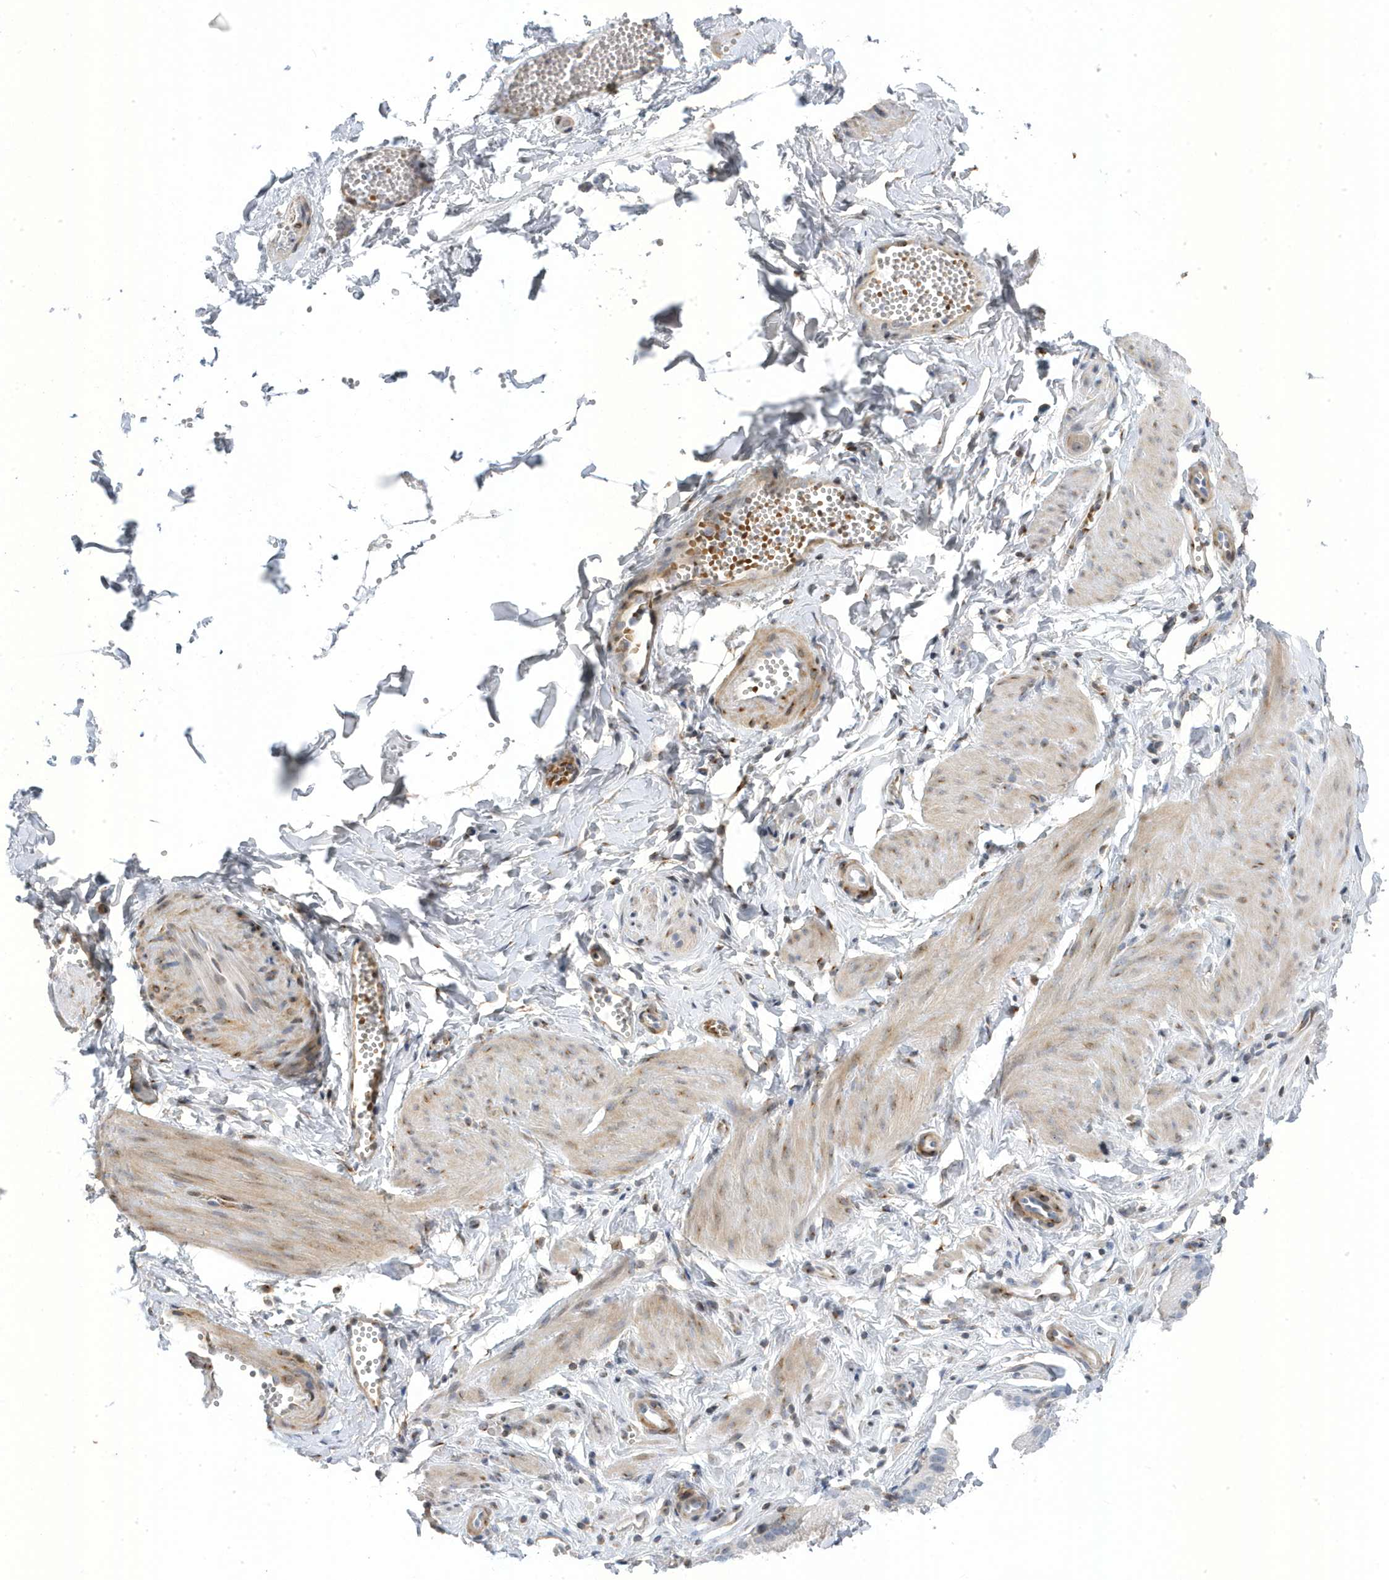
{"staining": {"intensity": "negative", "quantity": "none", "location": "none"}, "tissue": "adipose tissue", "cell_type": "Adipocytes", "image_type": "normal", "snomed": [{"axis": "morphology", "description": "Normal tissue, NOS"}, {"axis": "topography", "description": "Gallbladder"}, {"axis": "topography", "description": "Peripheral nerve tissue"}], "caption": "A high-resolution micrograph shows IHC staining of benign adipose tissue, which demonstrates no significant expression in adipocytes. The staining was performed using DAB (3,3'-diaminobenzidine) to visualize the protein expression in brown, while the nuclei were stained in blue with hematoxylin (Magnification: 20x).", "gene": "MAP7D3", "patient": {"sex": "male", "age": 38}}